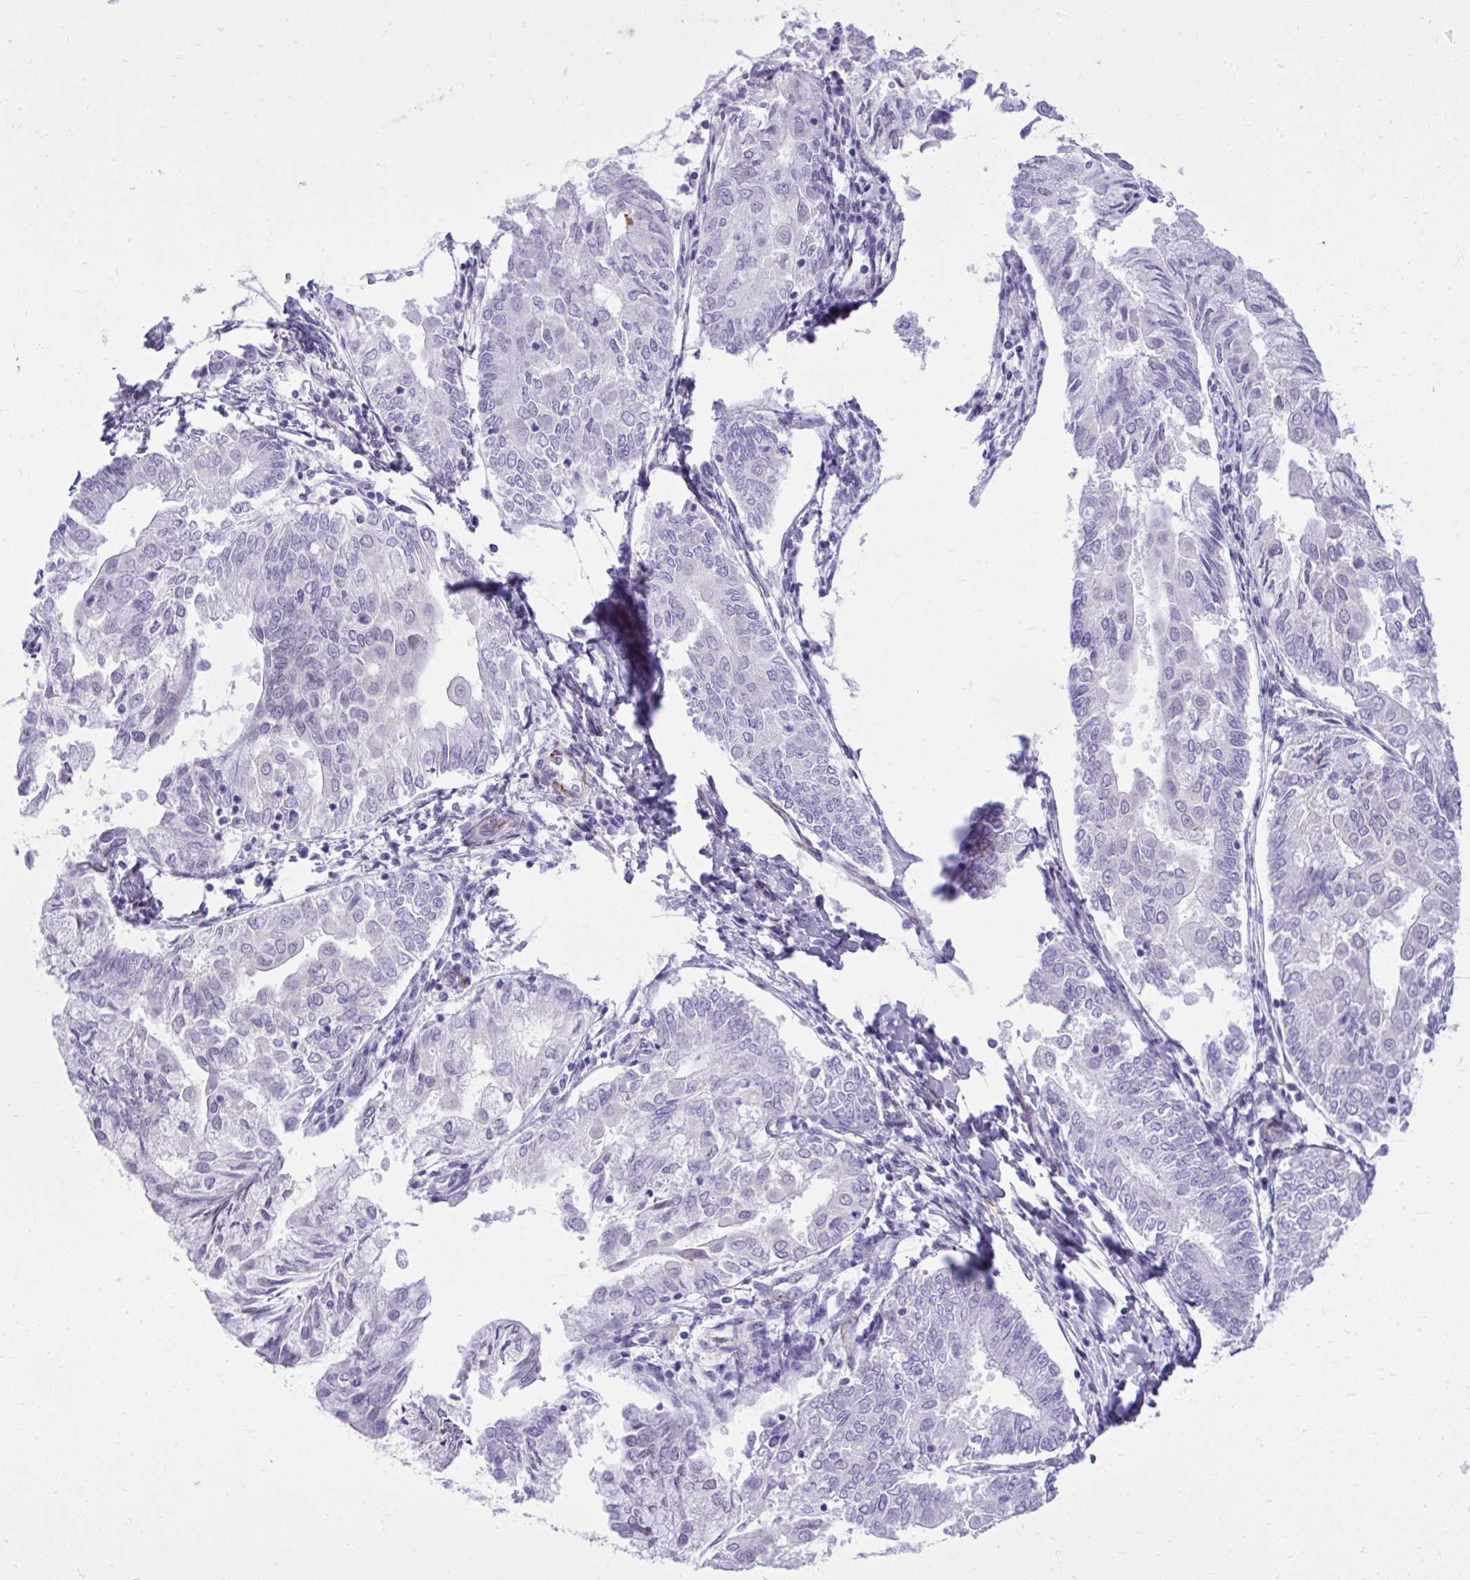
{"staining": {"intensity": "negative", "quantity": "none", "location": "none"}, "tissue": "endometrial cancer", "cell_type": "Tumor cells", "image_type": "cancer", "snomed": [{"axis": "morphology", "description": "Adenocarcinoma, NOS"}, {"axis": "topography", "description": "Endometrium"}], "caption": "Immunohistochemistry of adenocarcinoma (endometrial) demonstrates no expression in tumor cells.", "gene": "PITPNM3", "patient": {"sex": "female", "age": 68}}